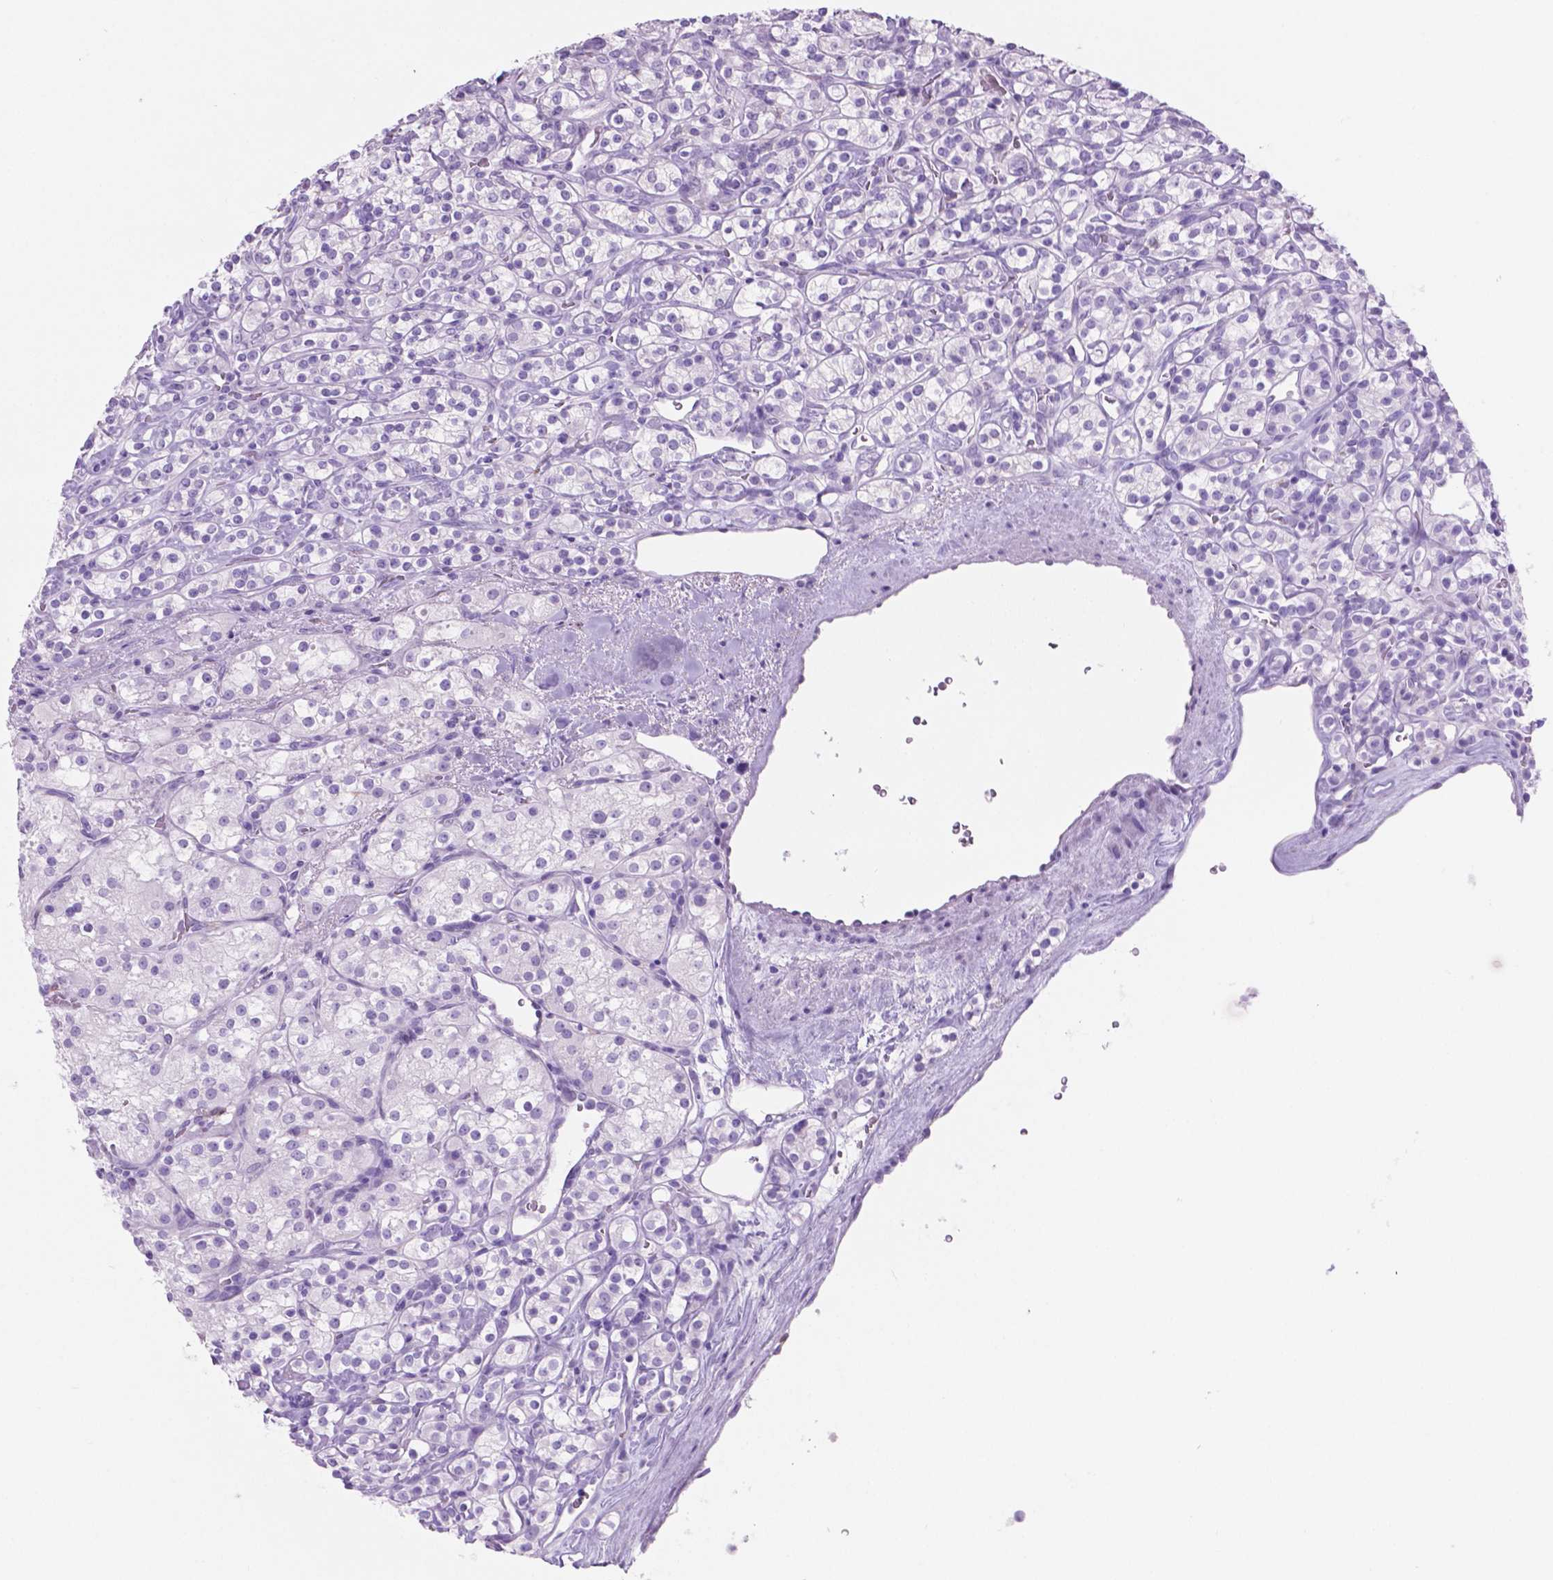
{"staining": {"intensity": "negative", "quantity": "none", "location": "none"}, "tissue": "renal cancer", "cell_type": "Tumor cells", "image_type": "cancer", "snomed": [{"axis": "morphology", "description": "Adenocarcinoma, NOS"}, {"axis": "topography", "description": "Kidney"}], "caption": "Micrograph shows no protein positivity in tumor cells of renal adenocarcinoma tissue.", "gene": "GRIN2B", "patient": {"sex": "male", "age": 77}}